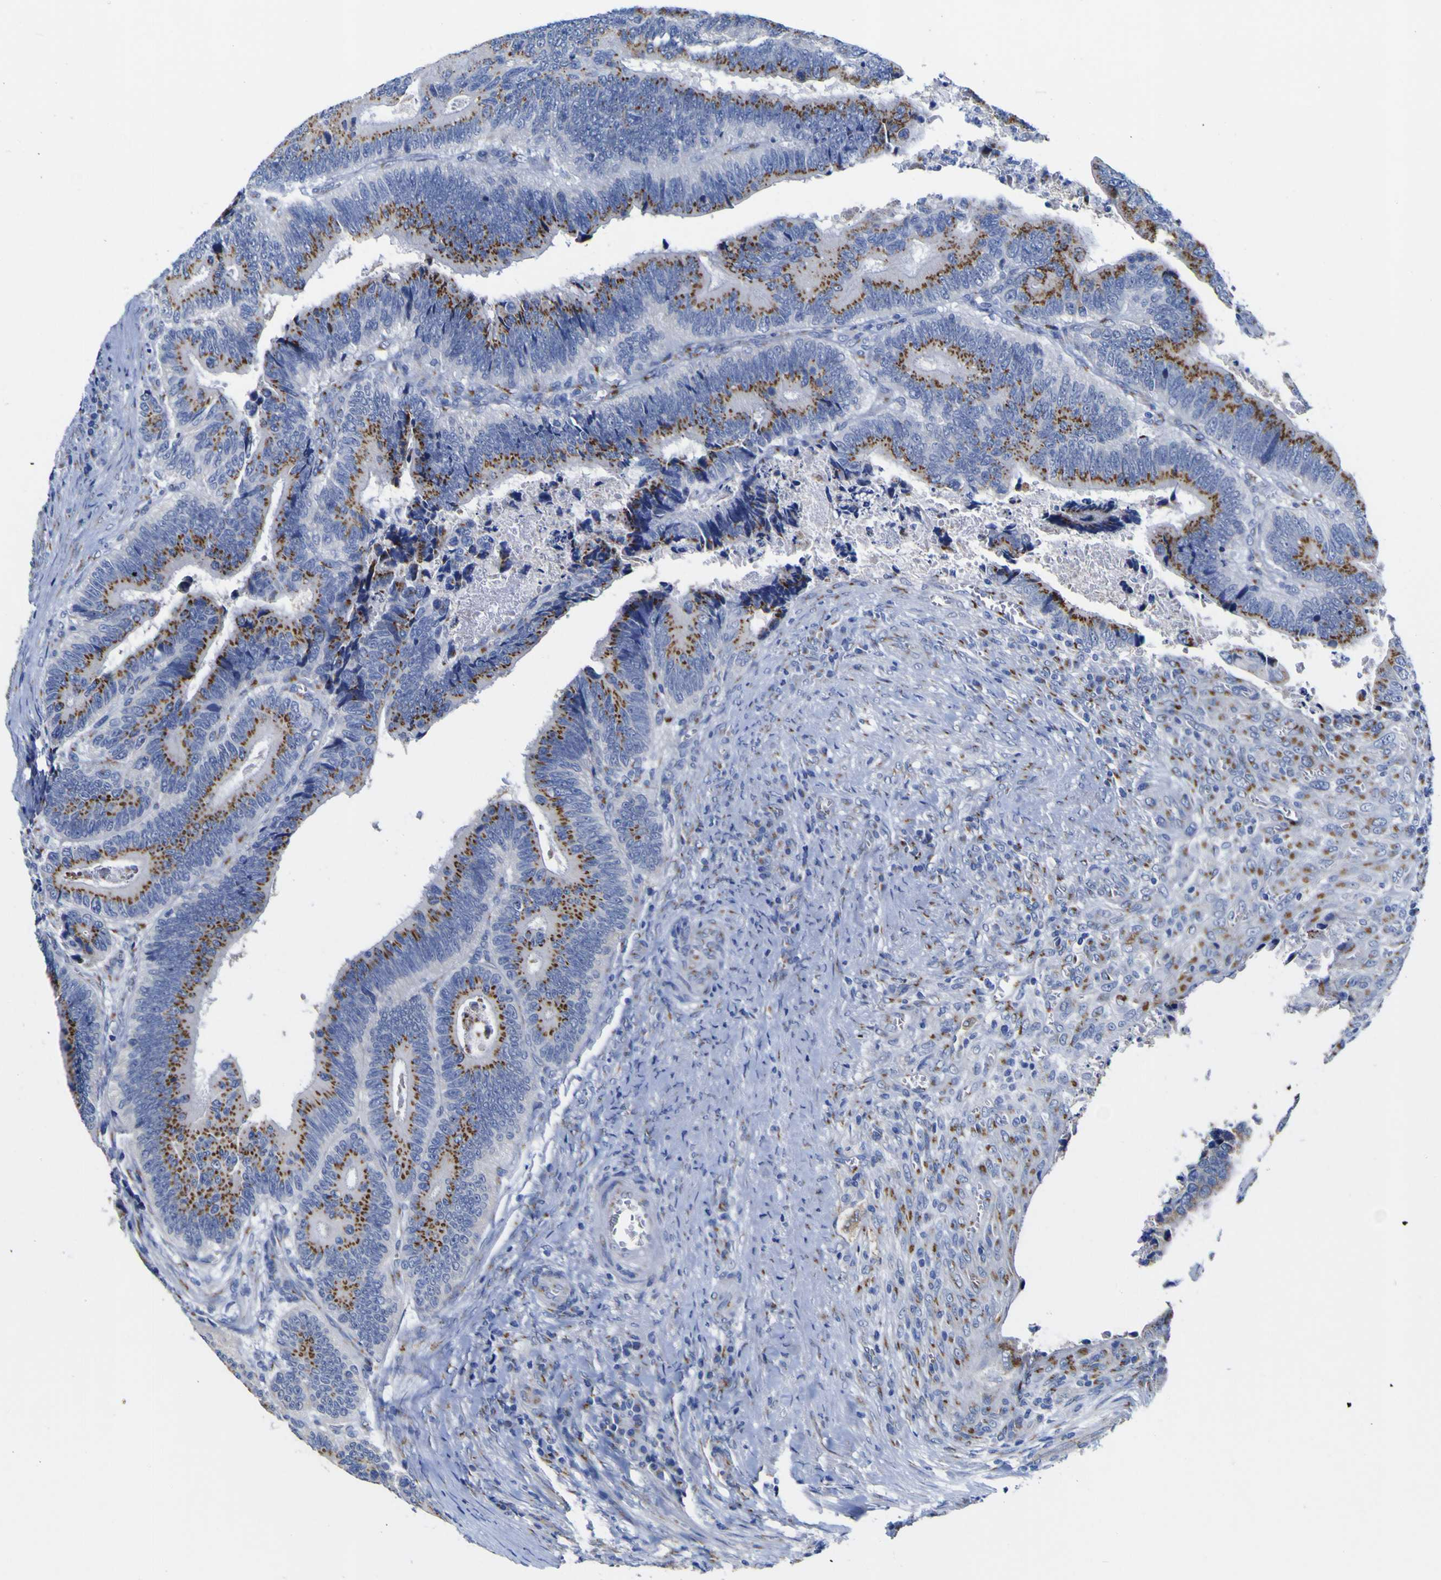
{"staining": {"intensity": "moderate", "quantity": ">75%", "location": "cytoplasmic/membranous"}, "tissue": "colorectal cancer", "cell_type": "Tumor cells", "image_type": "cancer", "snomed": [{"axis": "morphology", "description": "Inflammation, NOS"}, {"axis": "morphology", "description": "Adenocarcinoma, NOS"}, {"axis": "topography", "description": "Colon"}], "caption": "Protein analysis of colorectal adenocarcinoma tissue shows moderate cytoplasmic/membranous staining in approximately >75% of tumor cells. Using DAB (brown) and hematoxylin (blue) stains, captured at high magnification using brightfield microscopy.", "gene": "GOLM1", "patient": {"sex": "male", "age": 72}}